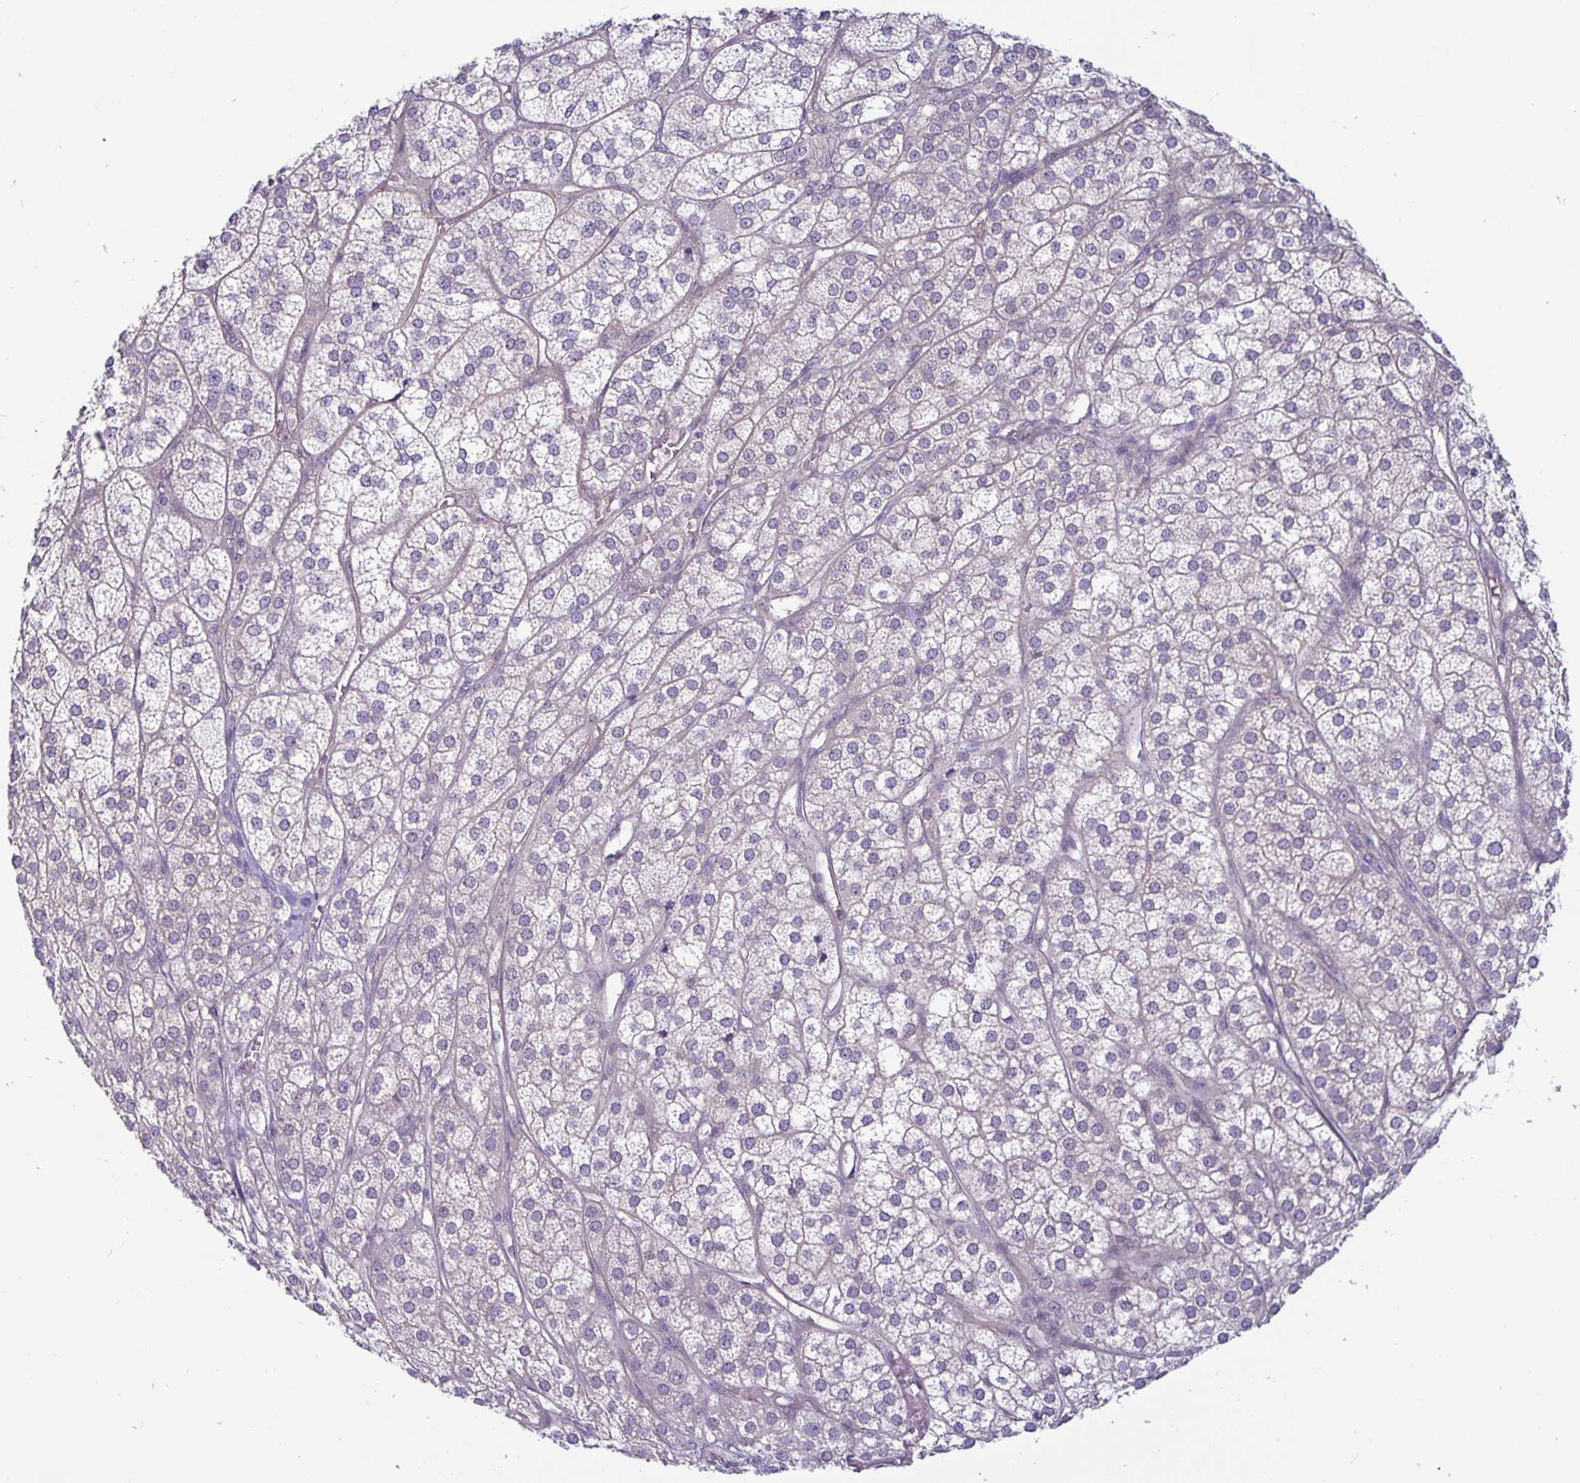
{"staining": {"intensity": "negative", "quantity": "none", "location": "none"}, "tissue": "adrenal gland", "cell_type": "Glandular cells", "image_type": "normal", "snomed": [{"axis": "morphology", "description": "Normal tissue, NOS"}, {"axis": "topography", "description": "Adrenal gland"}], "caption": "High magnification brightfield microscopy of benign adrenal gland stained with DAB (brown) and counterstained with hematoxylin (blue): glandular cells show no significant staining.", "gene": "PLCB3", "patient": {"sex": "female", "age": 60}}